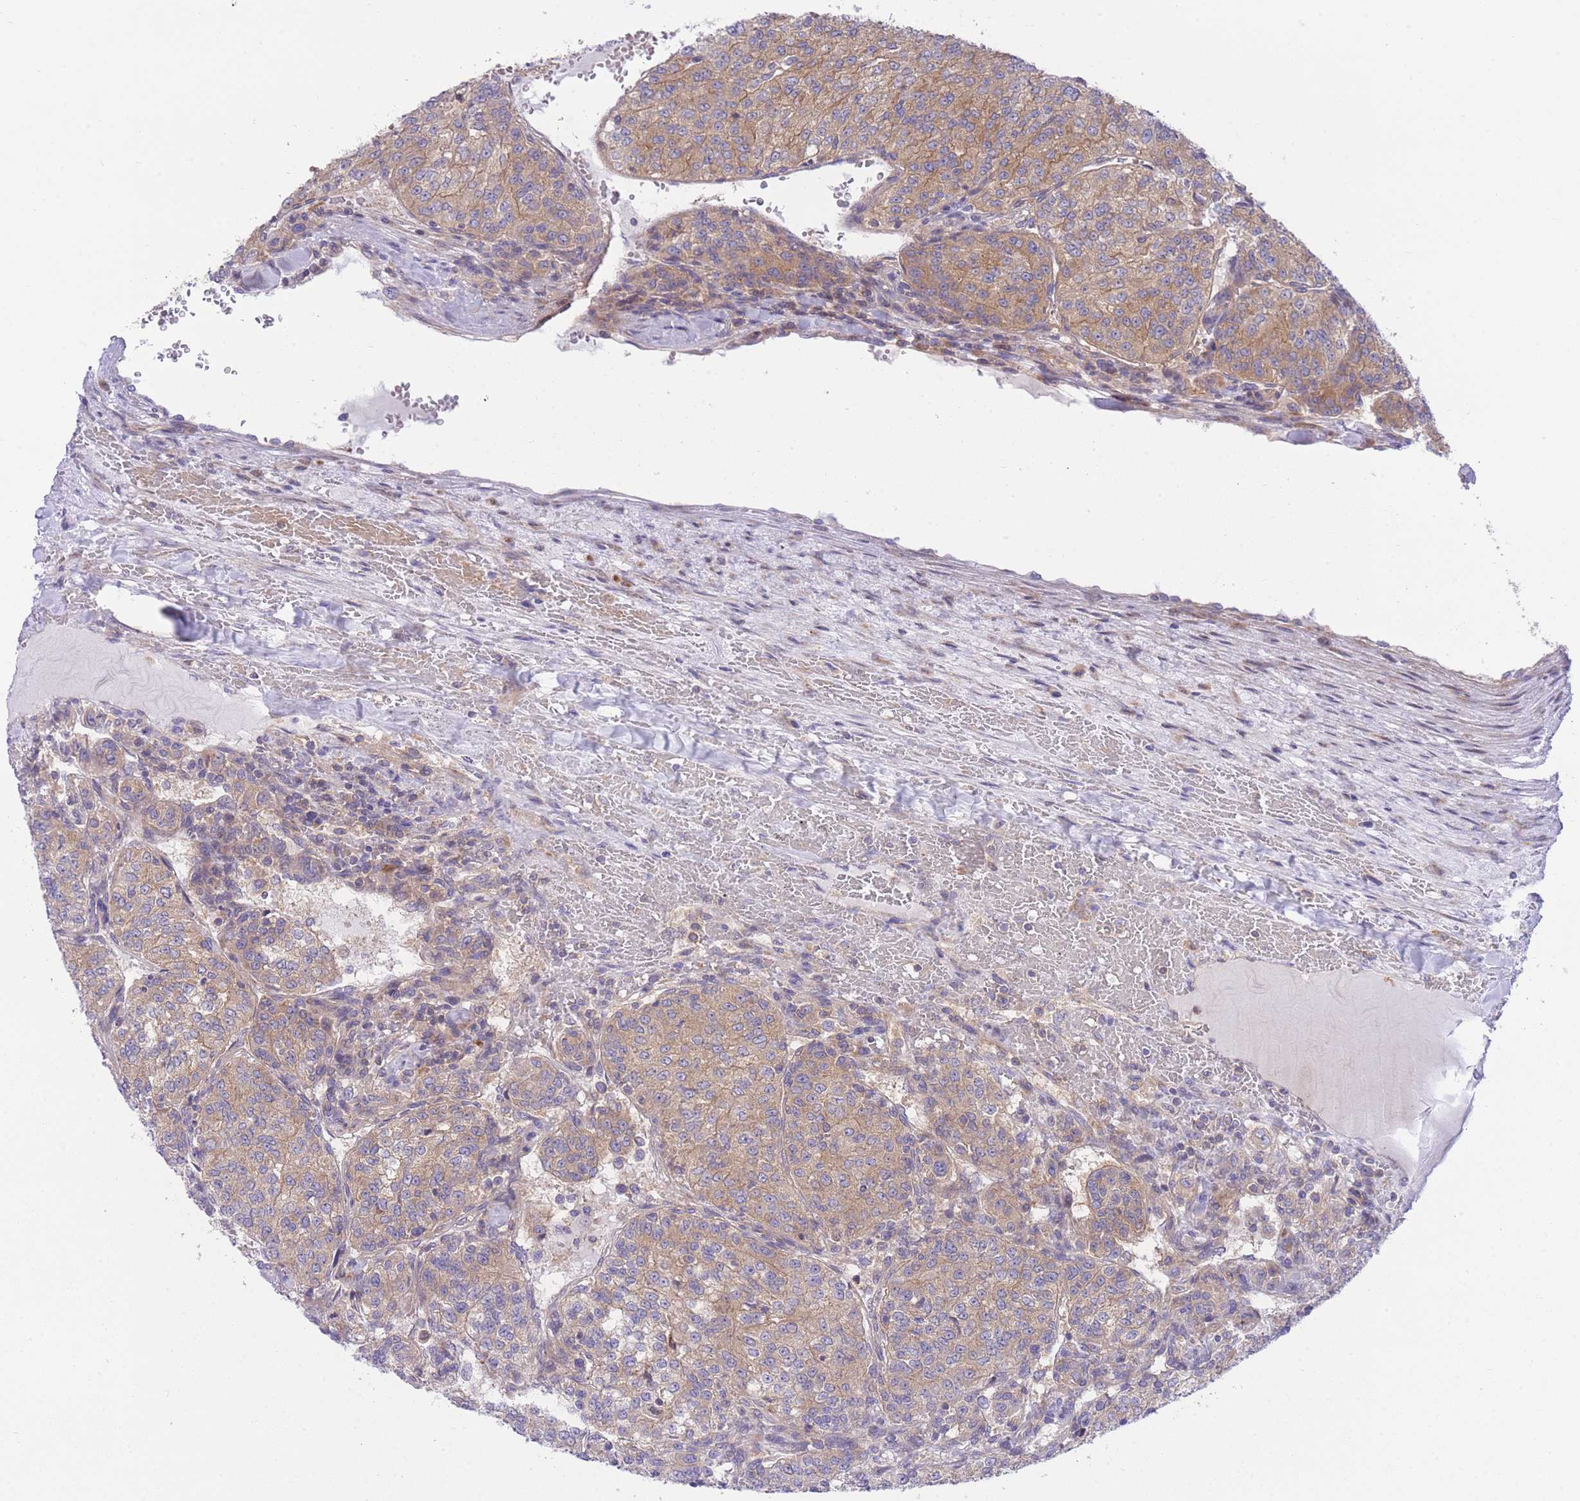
{"staining": {"intensity": "moderate", "quantity": ">75%", "location": "cytoplasmic/membranous"}, "tissue": "renal cancer", "cell_type": "Tumor cells", "image_type": "cancer", "snomed": [{"axis": "morphology", "description": "Adenocarcinoma, NOS"}, {"axis": "topography", "description": "Kidney"}], "caption": "This image exhibits IHC staining of adenocarcinoma (renal), with medium moderate cytoplasmic/membranous positivity in approximately >75% of tumor cells.", "gene": "EIF2B2", "patient": {"sex": "female", "age": 63}}